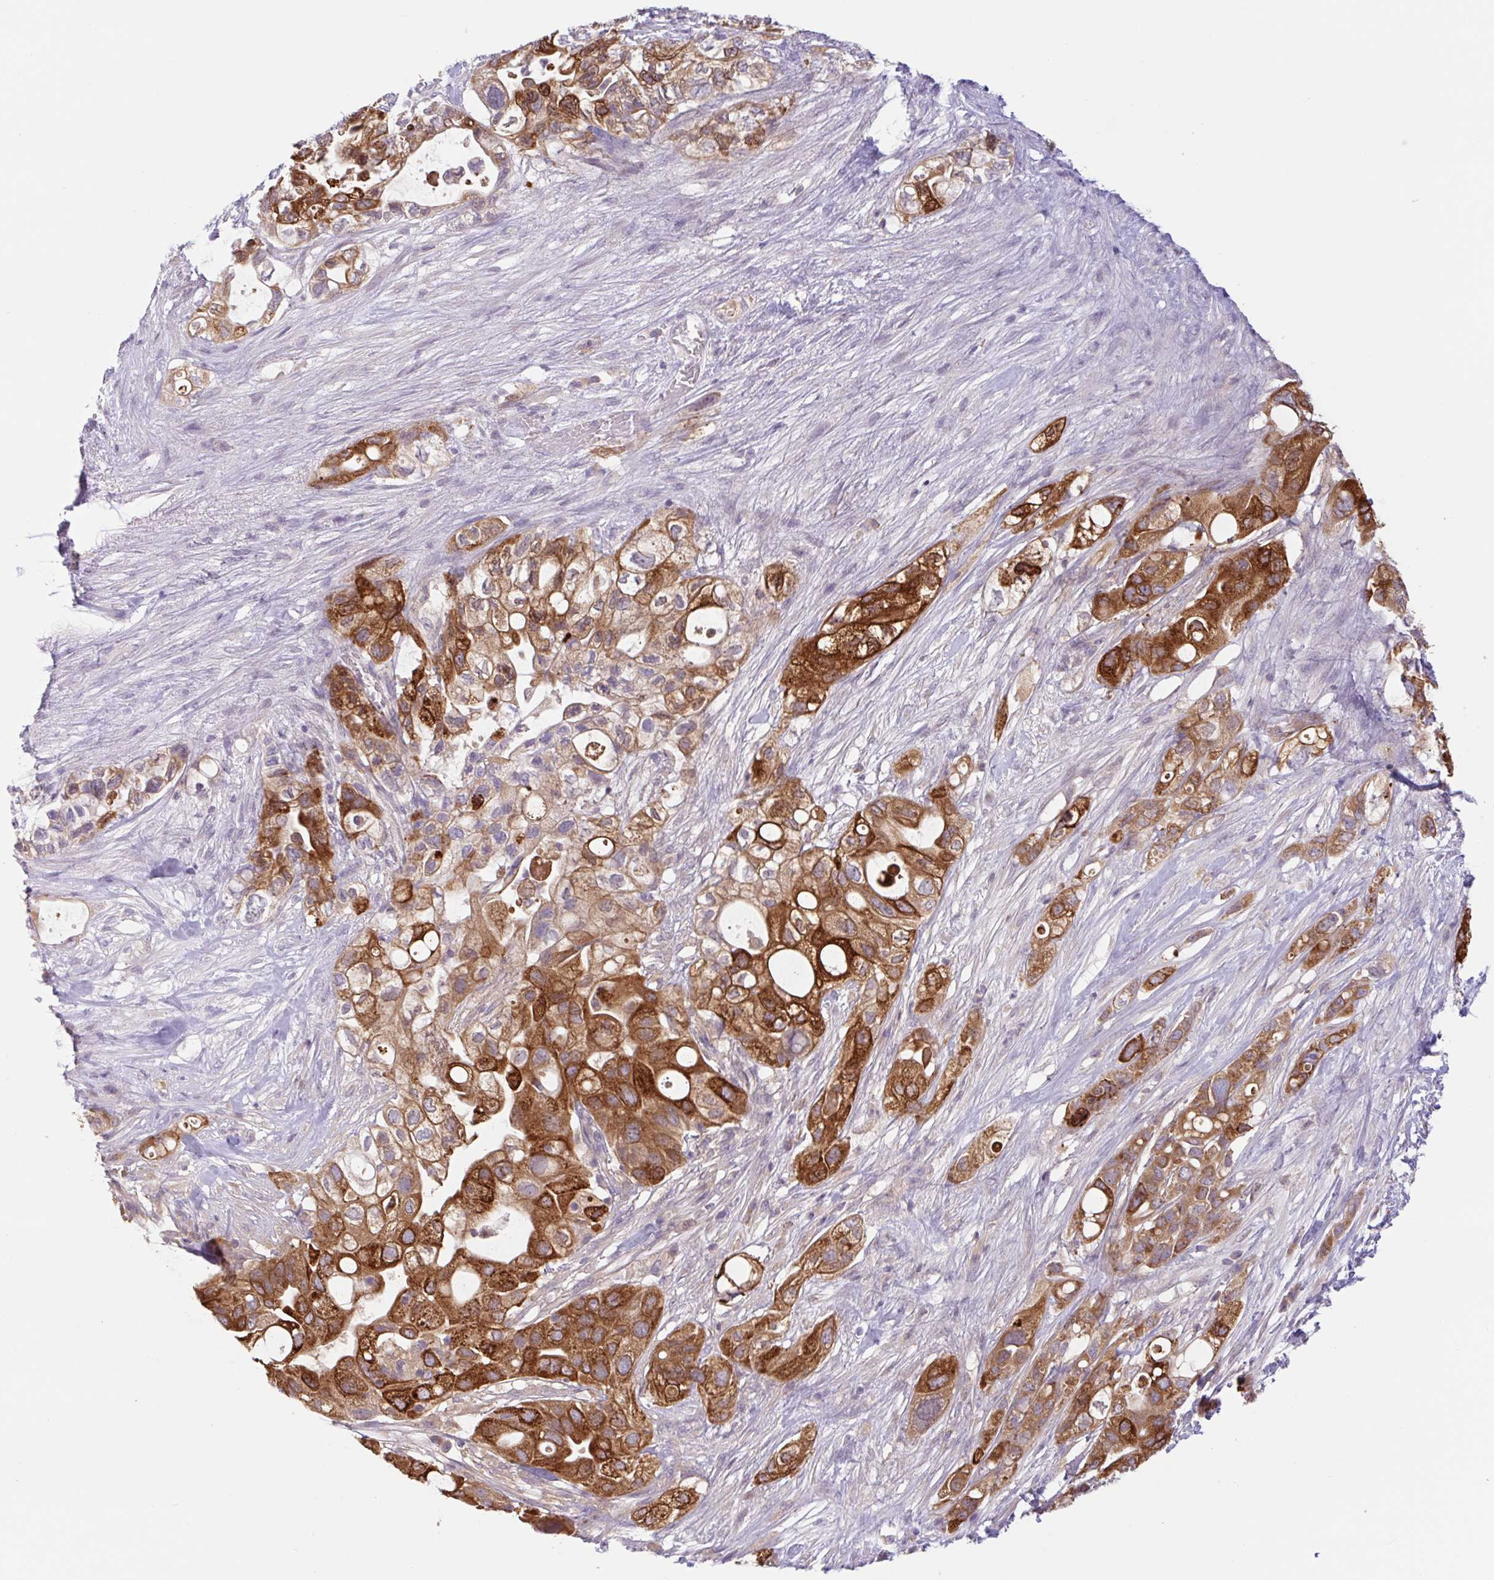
{"staining": {"intensity": "strong", "quantity": ">75%", "location": "cytoplasmic/membranous"}, "tissue": "pancreatic cancer", "cell_type": "Tumor cells", "image_type": "cancer", "snomed": [{"axis": "morphology", "description": "Adenocarcinoma, NOS"}, {"axis": "topography", "description": "Pancreas"}], "caption": "Immunohistochemical staining of pancreatic adenocarcinoma exhibits high levels of strong cytoplasmic/membranous positivity in approximately >75% of tumor cells.", "gene": "CTSE", "patient": {"sex": "female", "age": 72}}